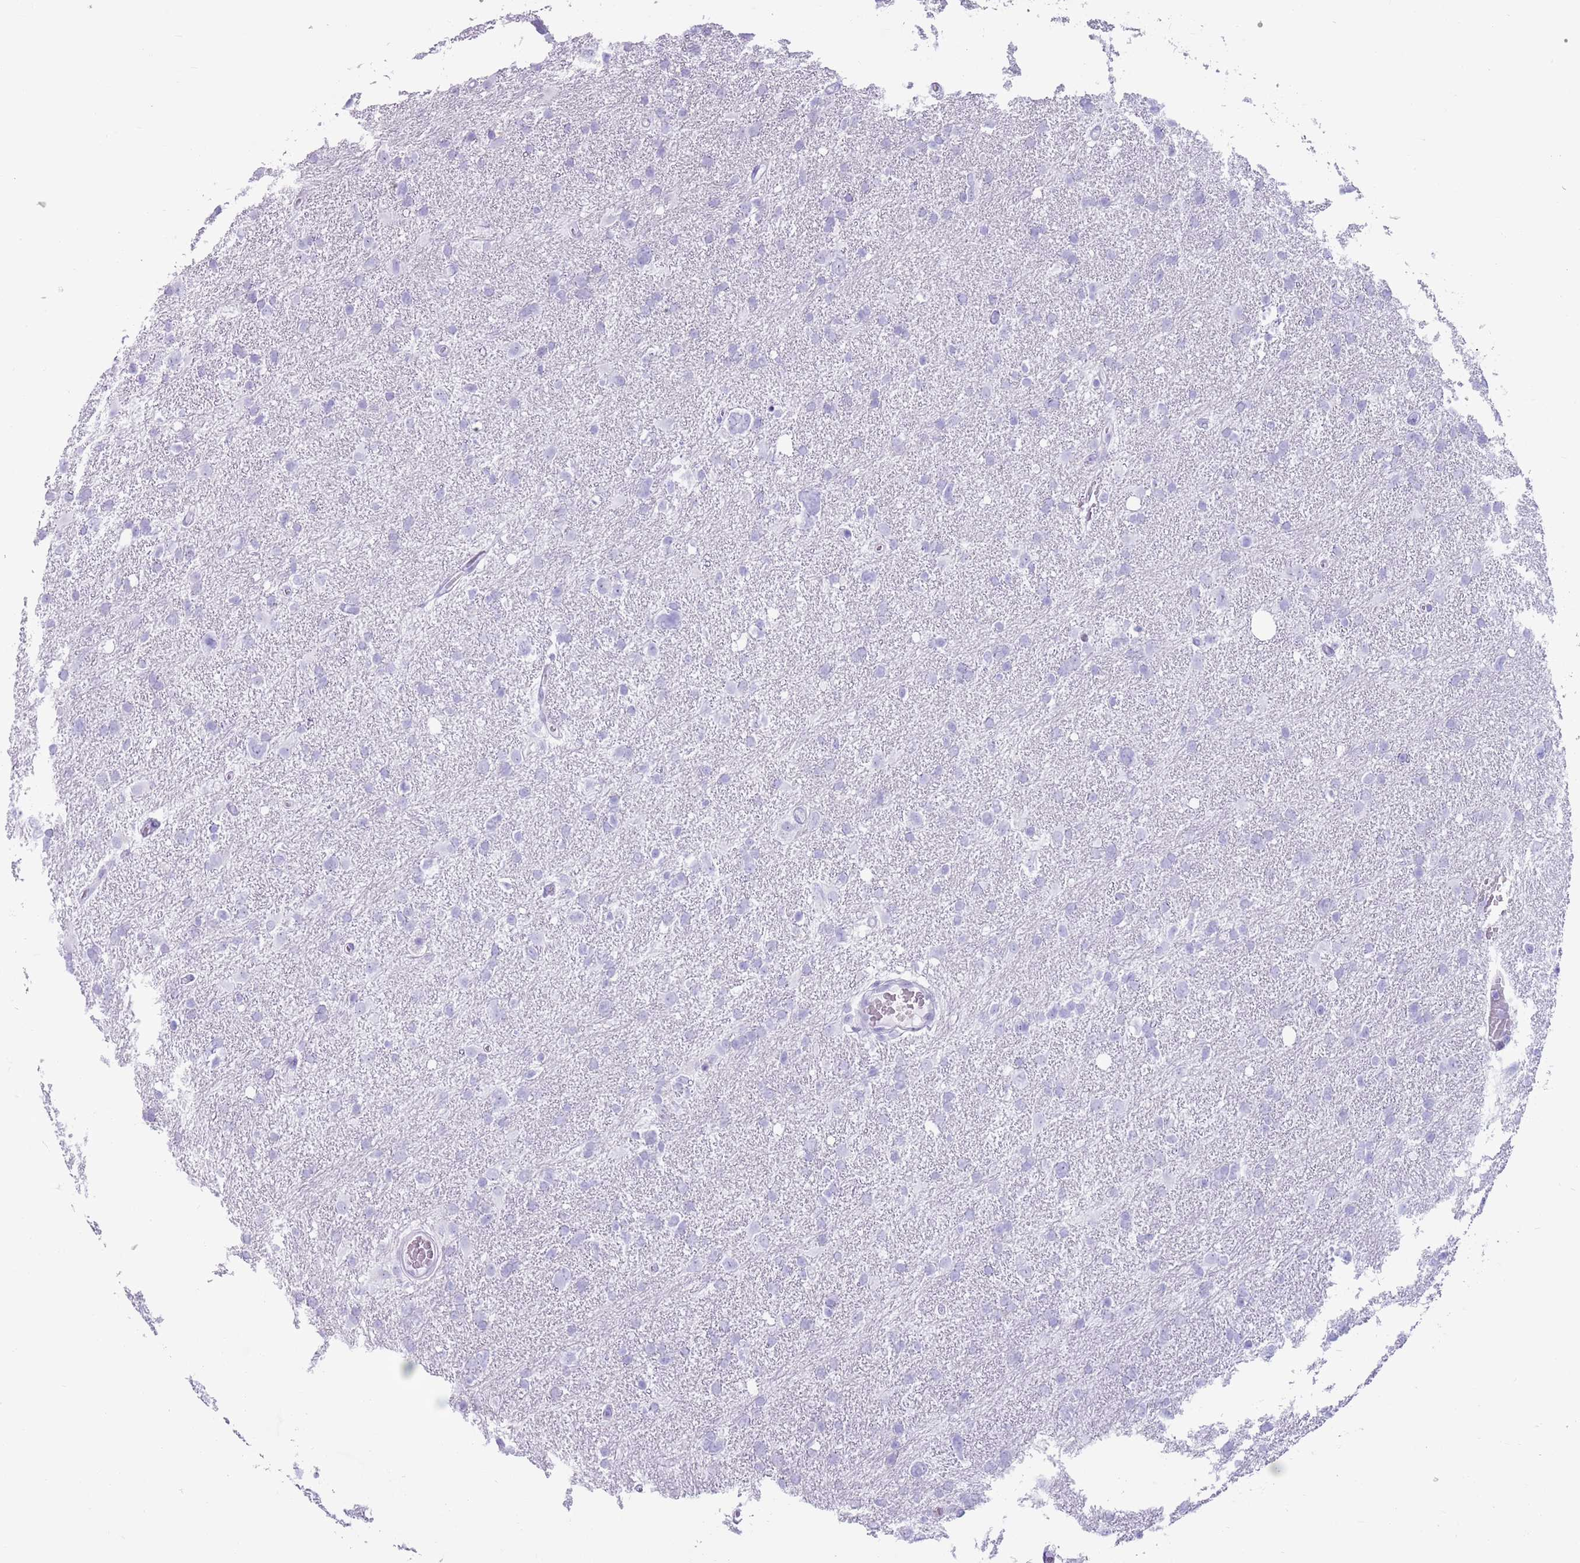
{"staining": {"intensity": "negative", "quantity": "none", "location": "none"}, "tissue": "glioma", "cell_type": "Tumor cells", "image_type": "cancer", "snomed": [{"axis": "morphology", "description": "Glioma, malignant, High grade"}, {"axis": "topography", "description": "Brain"}], "caption": "IHC histopathology image of human glioma stained for a protein (brown), which demonstrates no expression in tumor cells.", "gene": "LY6G5B", "patient": {"sex": "male", "age": 61}}